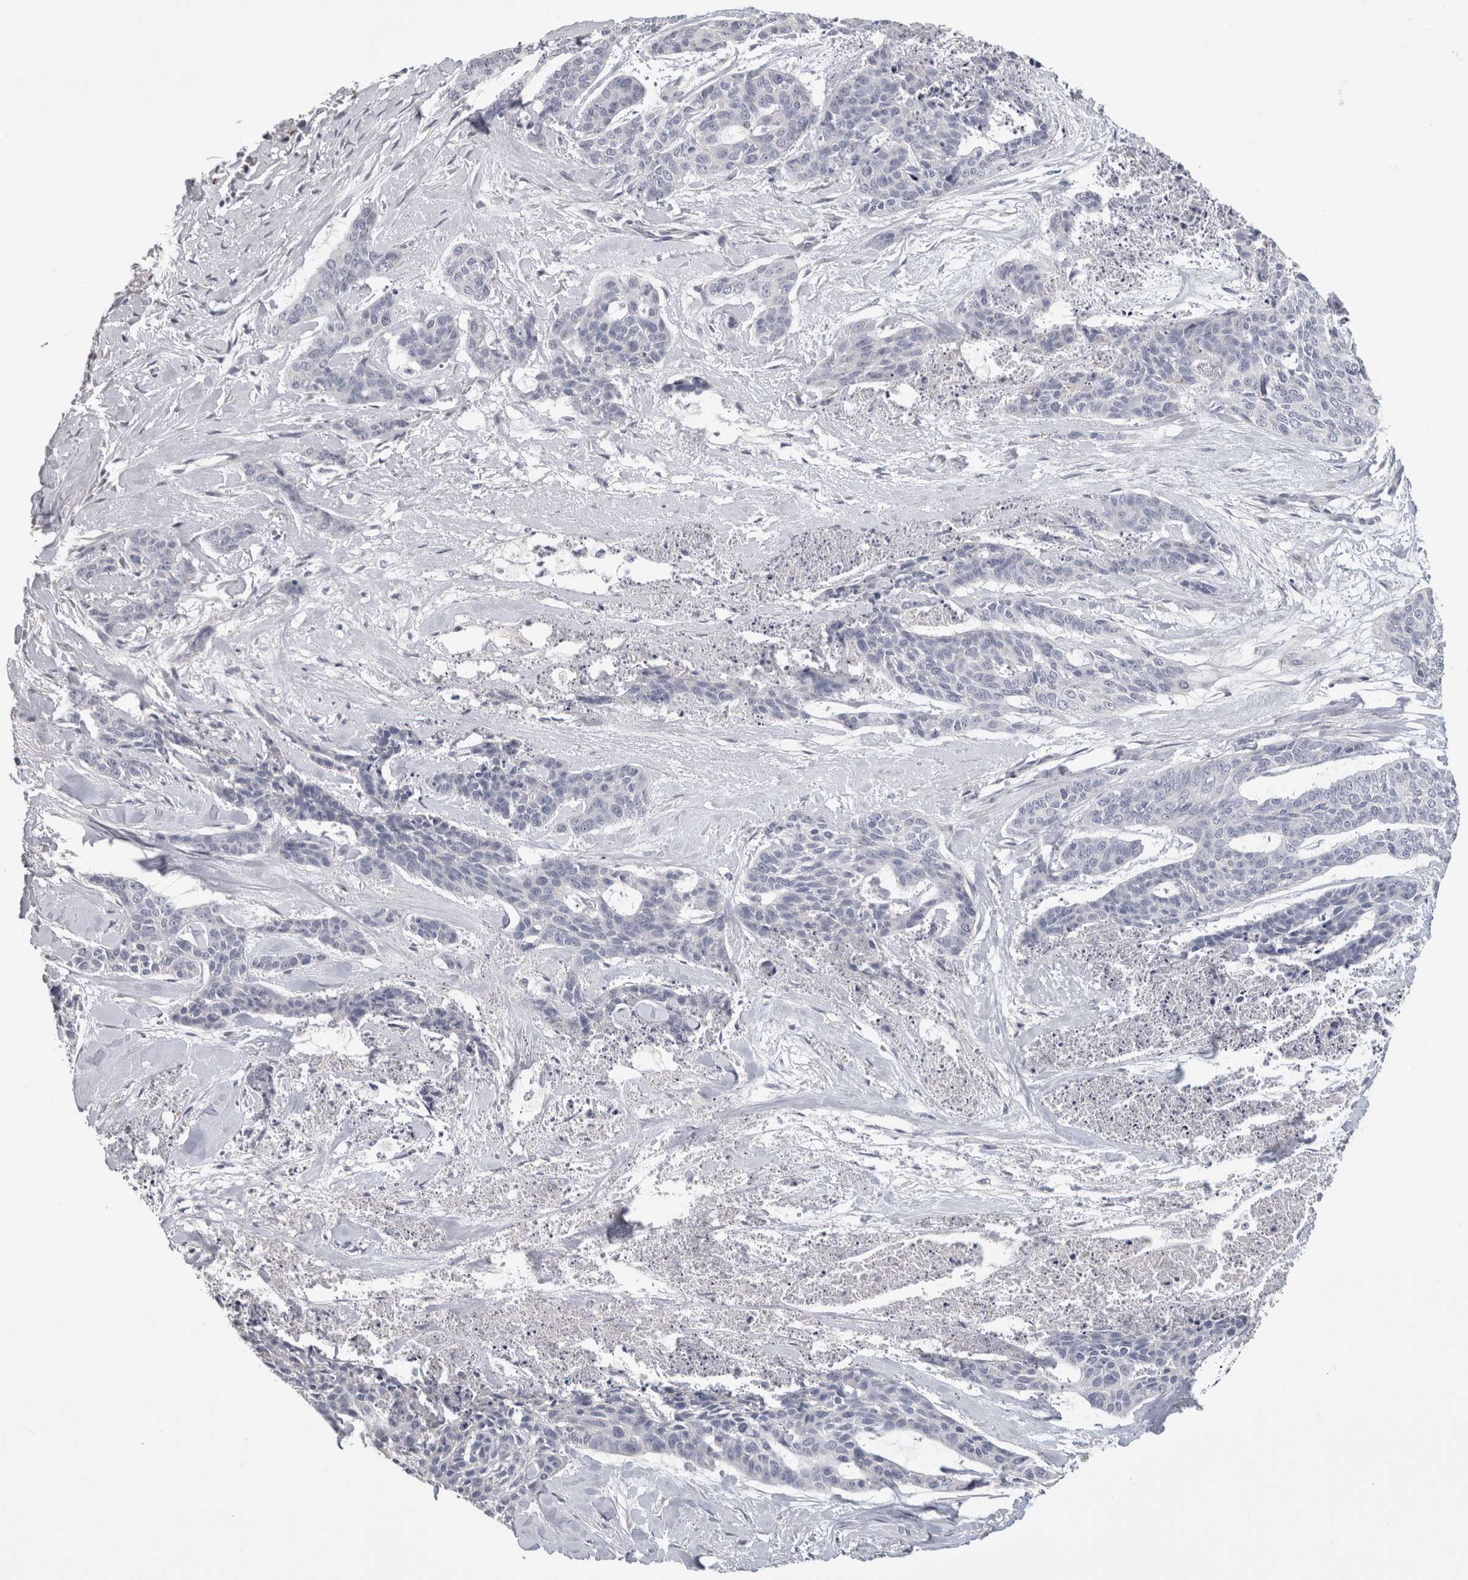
{"staining": {"intensity": "negative", "quantity": "none", "location": "none"}, "tissue": "skin cancer", "cell_type": "Tumor cells", "image_type": "cancer", "snomed": [{"axis": "morphology", "description": "Basal cell carcinoma"}, {"axis": "topography", "description": "Skin"}], "caption": "Immunohistochemistry of human skin cancer (basal cell carcinoma) reveals no positivity in tumor cells.", "gene": "IL33", "patient": {"sex": "female", "age": 64}}